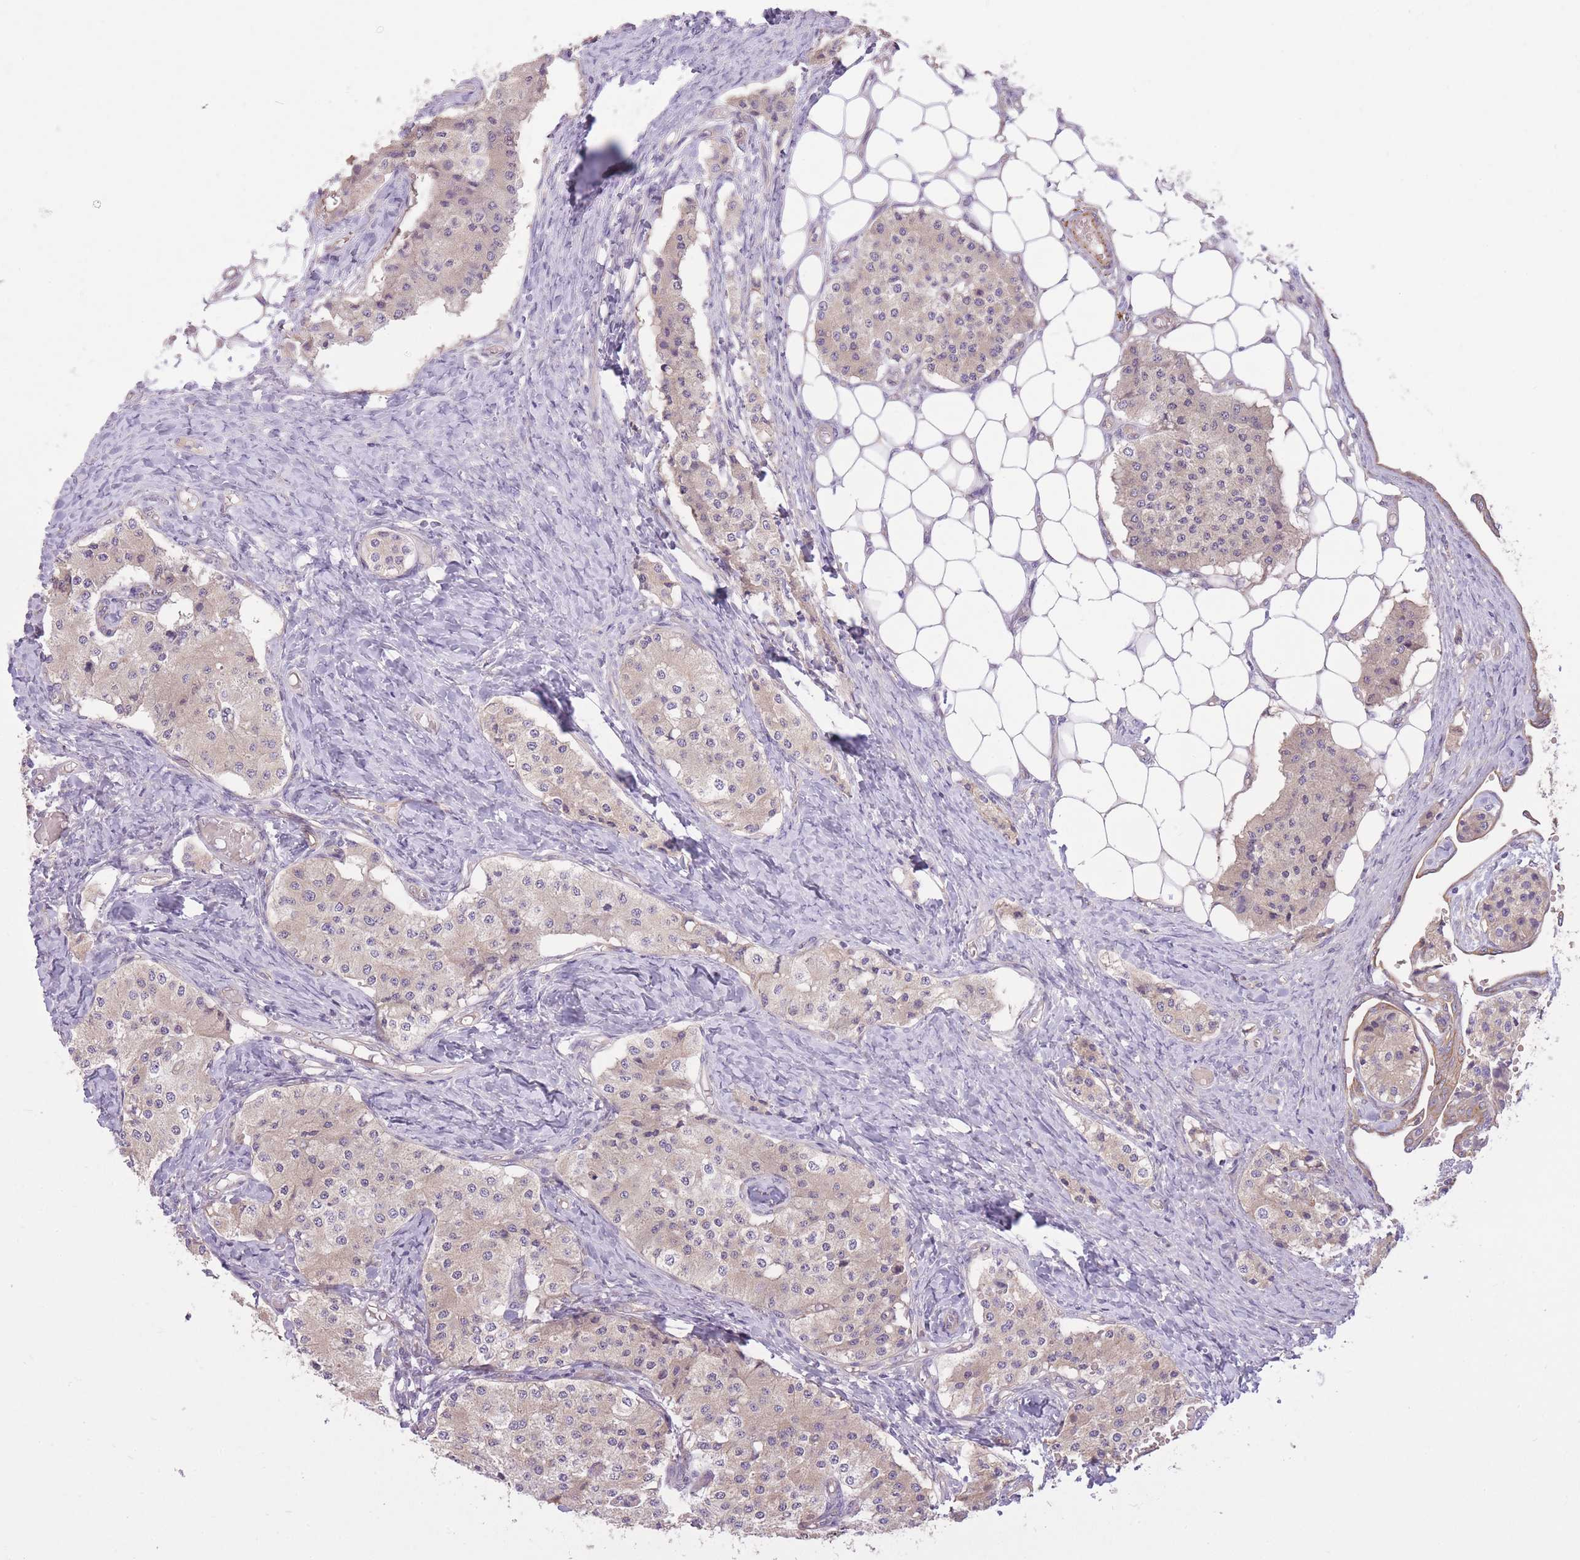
{"staining": {"intensity": "weak", "quantity": "<25%", "location": "cytoplasmic/membranous"}, "tissue": "carcinoid", "cell_type": "Tumor cells", "image_type": "cancer", "snomed": [{"axis": "morphology", "description": "Carcinoid, malignant, NOS"}, {"axis": "topography", "description": "Colon"}], "caption": "Immunohistochemistry of carcinoid displays no expression in tumor cells. The staining was performed using DAB (3,3'-diaminobenzidine) to visualize the protein expression in brown, while the nuclei were stained in blue with hematoxylin (Magnification: 20x).", "gene": "REV1", "patient": {"sex": "female", "age": 52}}